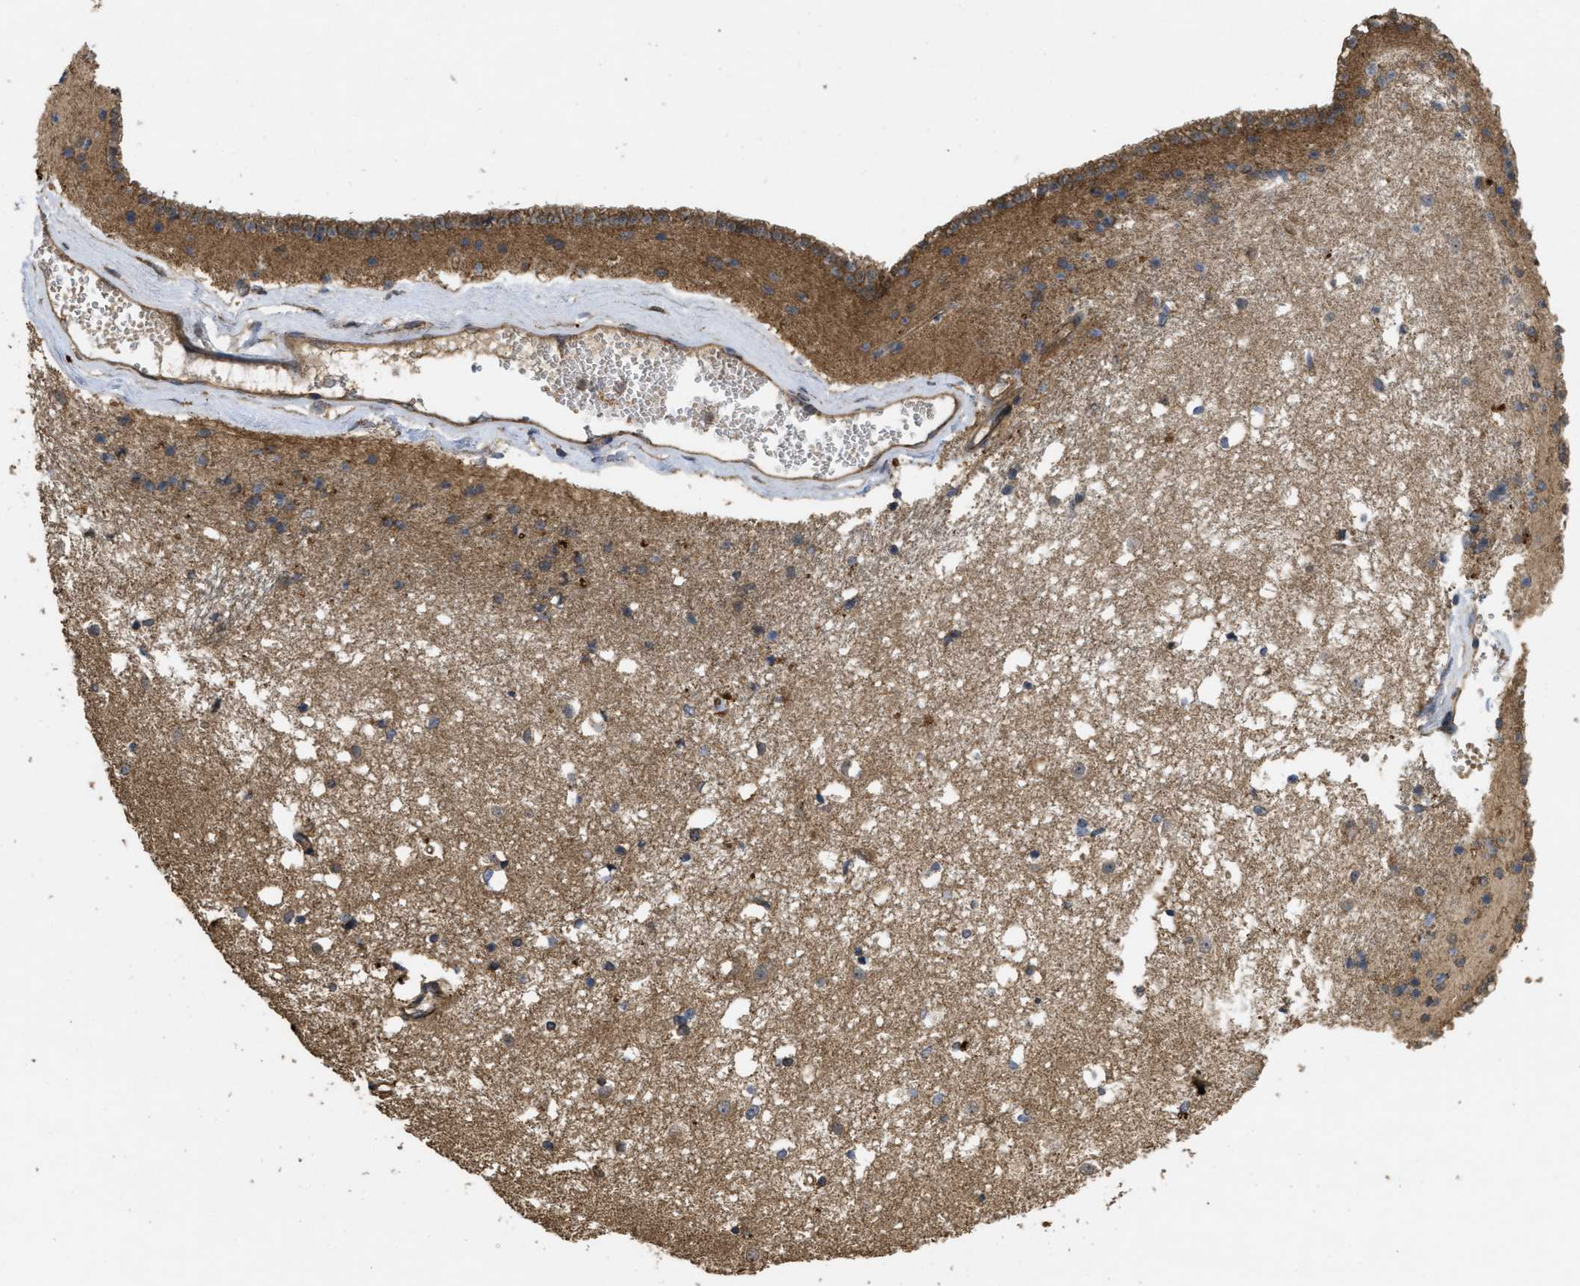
{"staining": {"intensity": "weak", "quantity": "<25%", "location": "cytoplasmic/membranous"}, "tissue": "caudate", "cell_type": "Glial cells", "image_type": "normal", "snomed": [{"axis": "morphology", "description": "Normal tissue, NOS"}, {"axis": "topography", "description": "Lateral ventricle wall"}], "caption": "A high-resolution histopathology image shows immunohistochemistry (IHC) staining of benign caudate, which shows no significant staining in glial cells. (IHC, brightfield microscopy, high magnification).", "gene": "FZD6", "patient": {"sex": "male", "age": 45}}